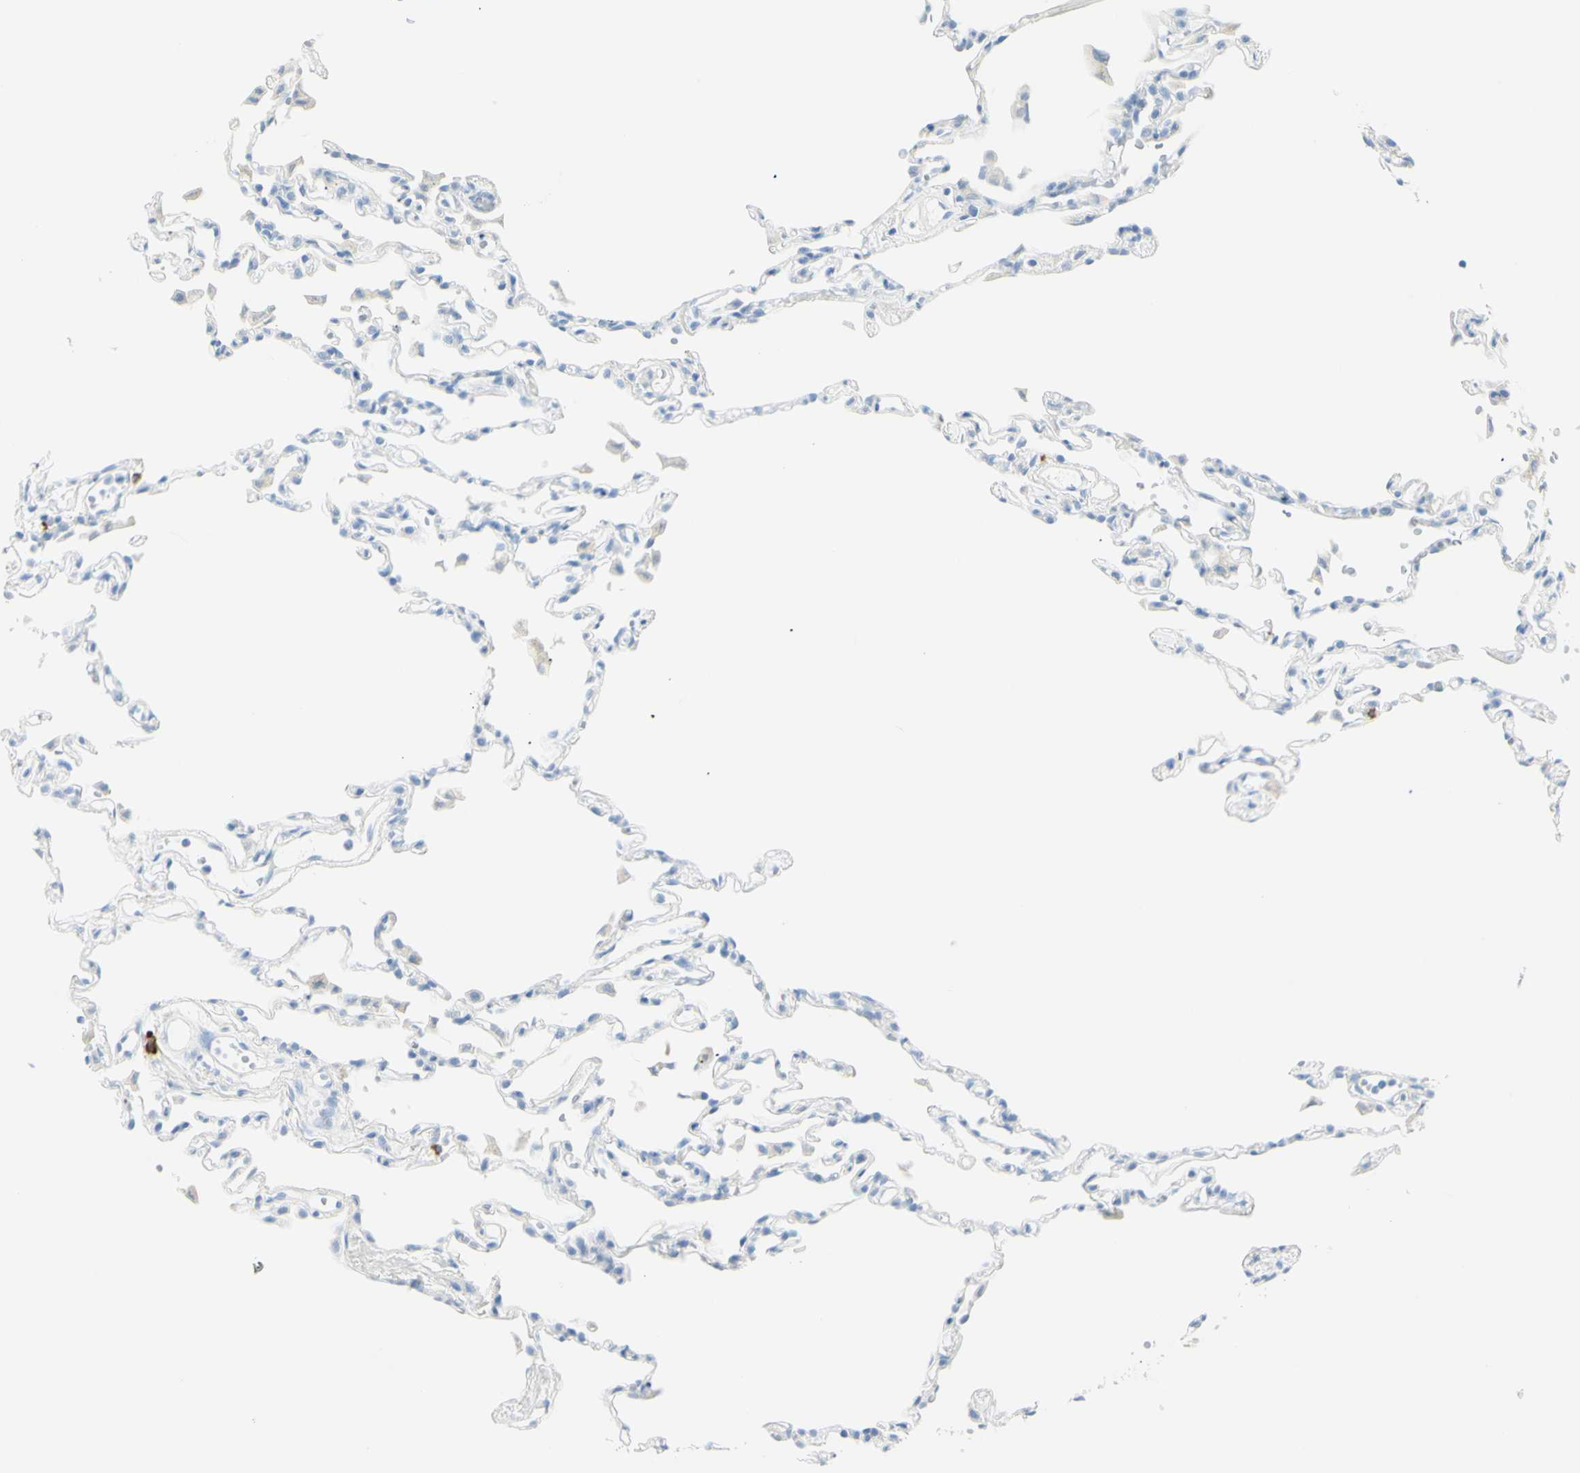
{"staining": {"intensity": "negative", "quantity": "none", "location": "none"}, "tissue": "lung", "cell_type": "Alveolar cells", "image_type": "normal", "snomed": [{"axis": "morphology", "description": "Normal tissue, NOS"}, {"axis": "topography", "description": "Lung"}], "caption": "This is a micrograph of immunohistochemistry (IHC) staining of normal lung, which shows no positivity in alveolar cells.", "gene": "LETM1", "patient": {"sex": "female", "age": 49}}